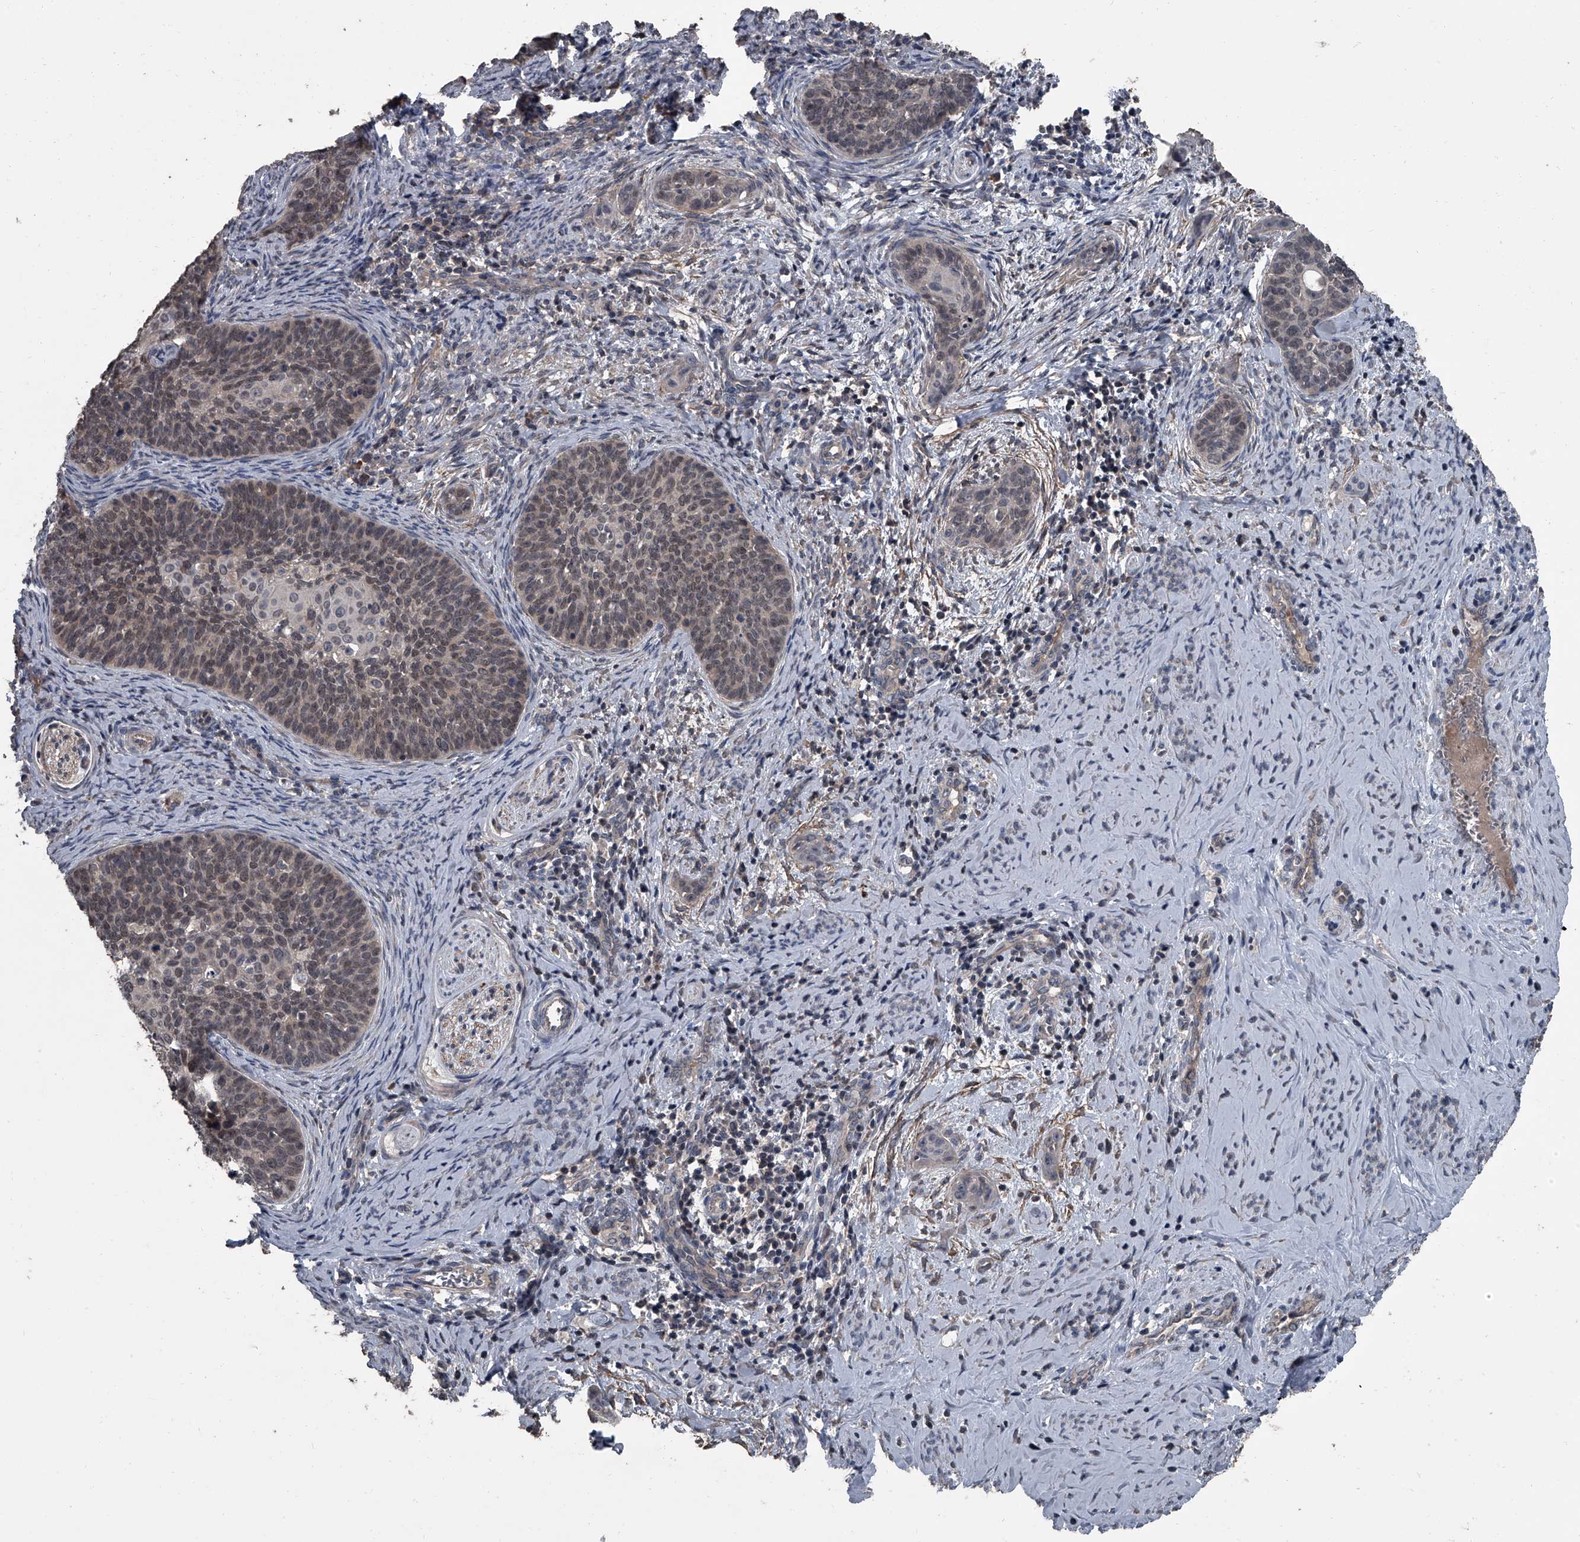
{"staining": {"intensity": "weak", "quantity": "25%-75%", "location": "nuclear"}, "tissue": "cervical cancer", "cell_type": "Tumor cells", "image_type": "cancer", "snomed": [{"axis": "morphology", "description": "Squamous cell carcinoma, NOS"}, {"axis": "topography", "description": "Cervix"}], "caption": "Brown immunohistochemical staining in squamous cell carcinoma (cervical) shows weak nuclear expression in about 25%-75% of tumor cells. The protein is shown in brown color, while the nuclei are stained blue.", "gene": "OARD1", "patient": {"sex": "female", "age": 33}}